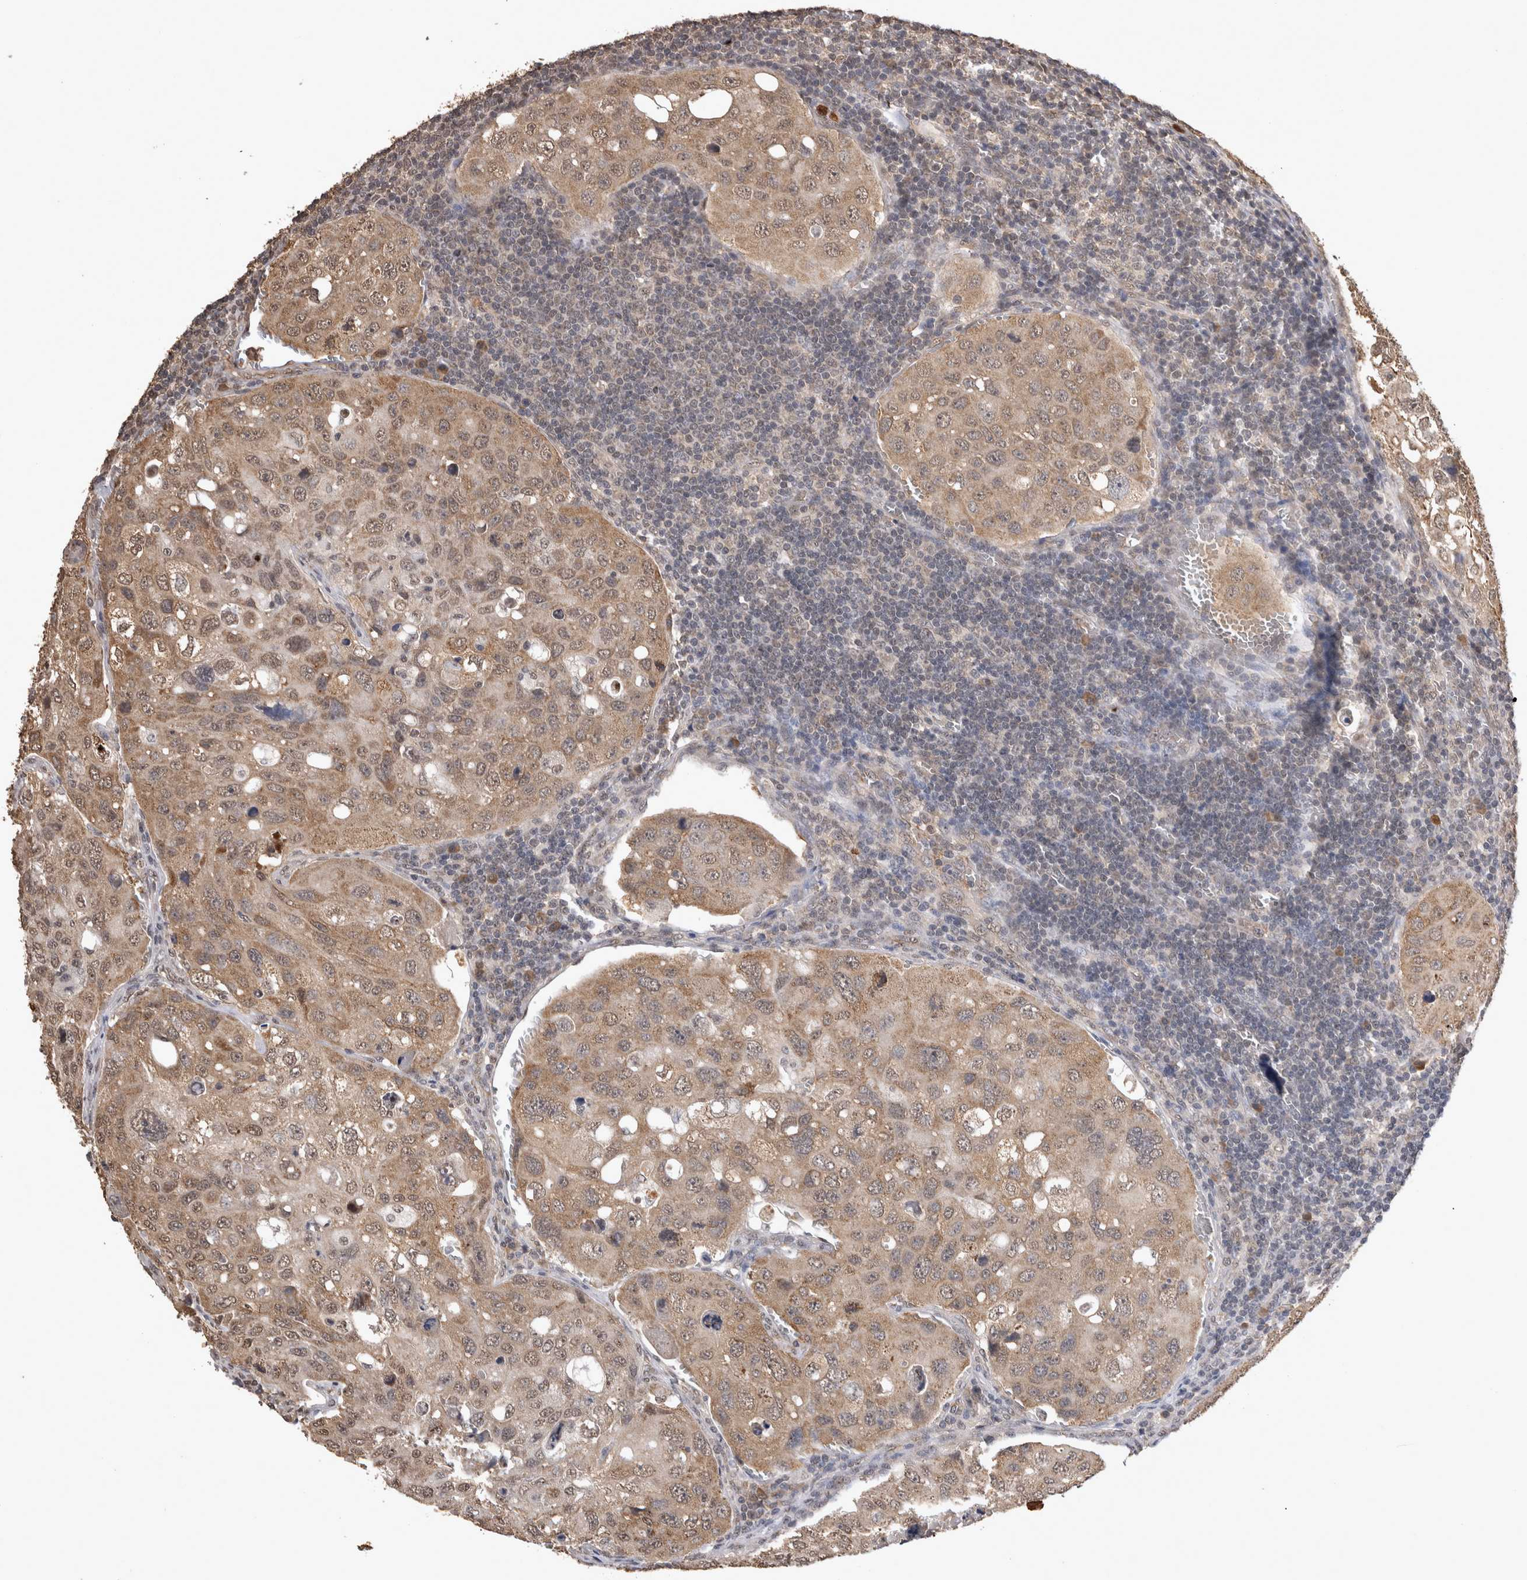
{"staining": {"intensity": "weak", "quantity": ">75%", "location": "cytoplasmic/membranous"}, "tissue": "urothelial cancer", "cell_type": "Tumor cells", "image_type": "cancer", "snomed": [{"axis": "morphology", "description": "Urothelial carcinoma, High grade"}, {"axis": "topography", "description": "Lymph node"}, {"axis": "topography", "description": "Urinary bladder"}], "caption": "Immunohistochemistry staining of urothelial cancer, which reveals low levels of weak cytoplasmic/membranous expression in about >75% of tumor cells indicating weak cytoplasmic/membranous protein staining. The staining was performed using DAB (brown) for protein detection and nuclei were counterstained in hematoxylin (blue).", "gene": "PAK4", "patient": {"sex": "male", "age": 51}}